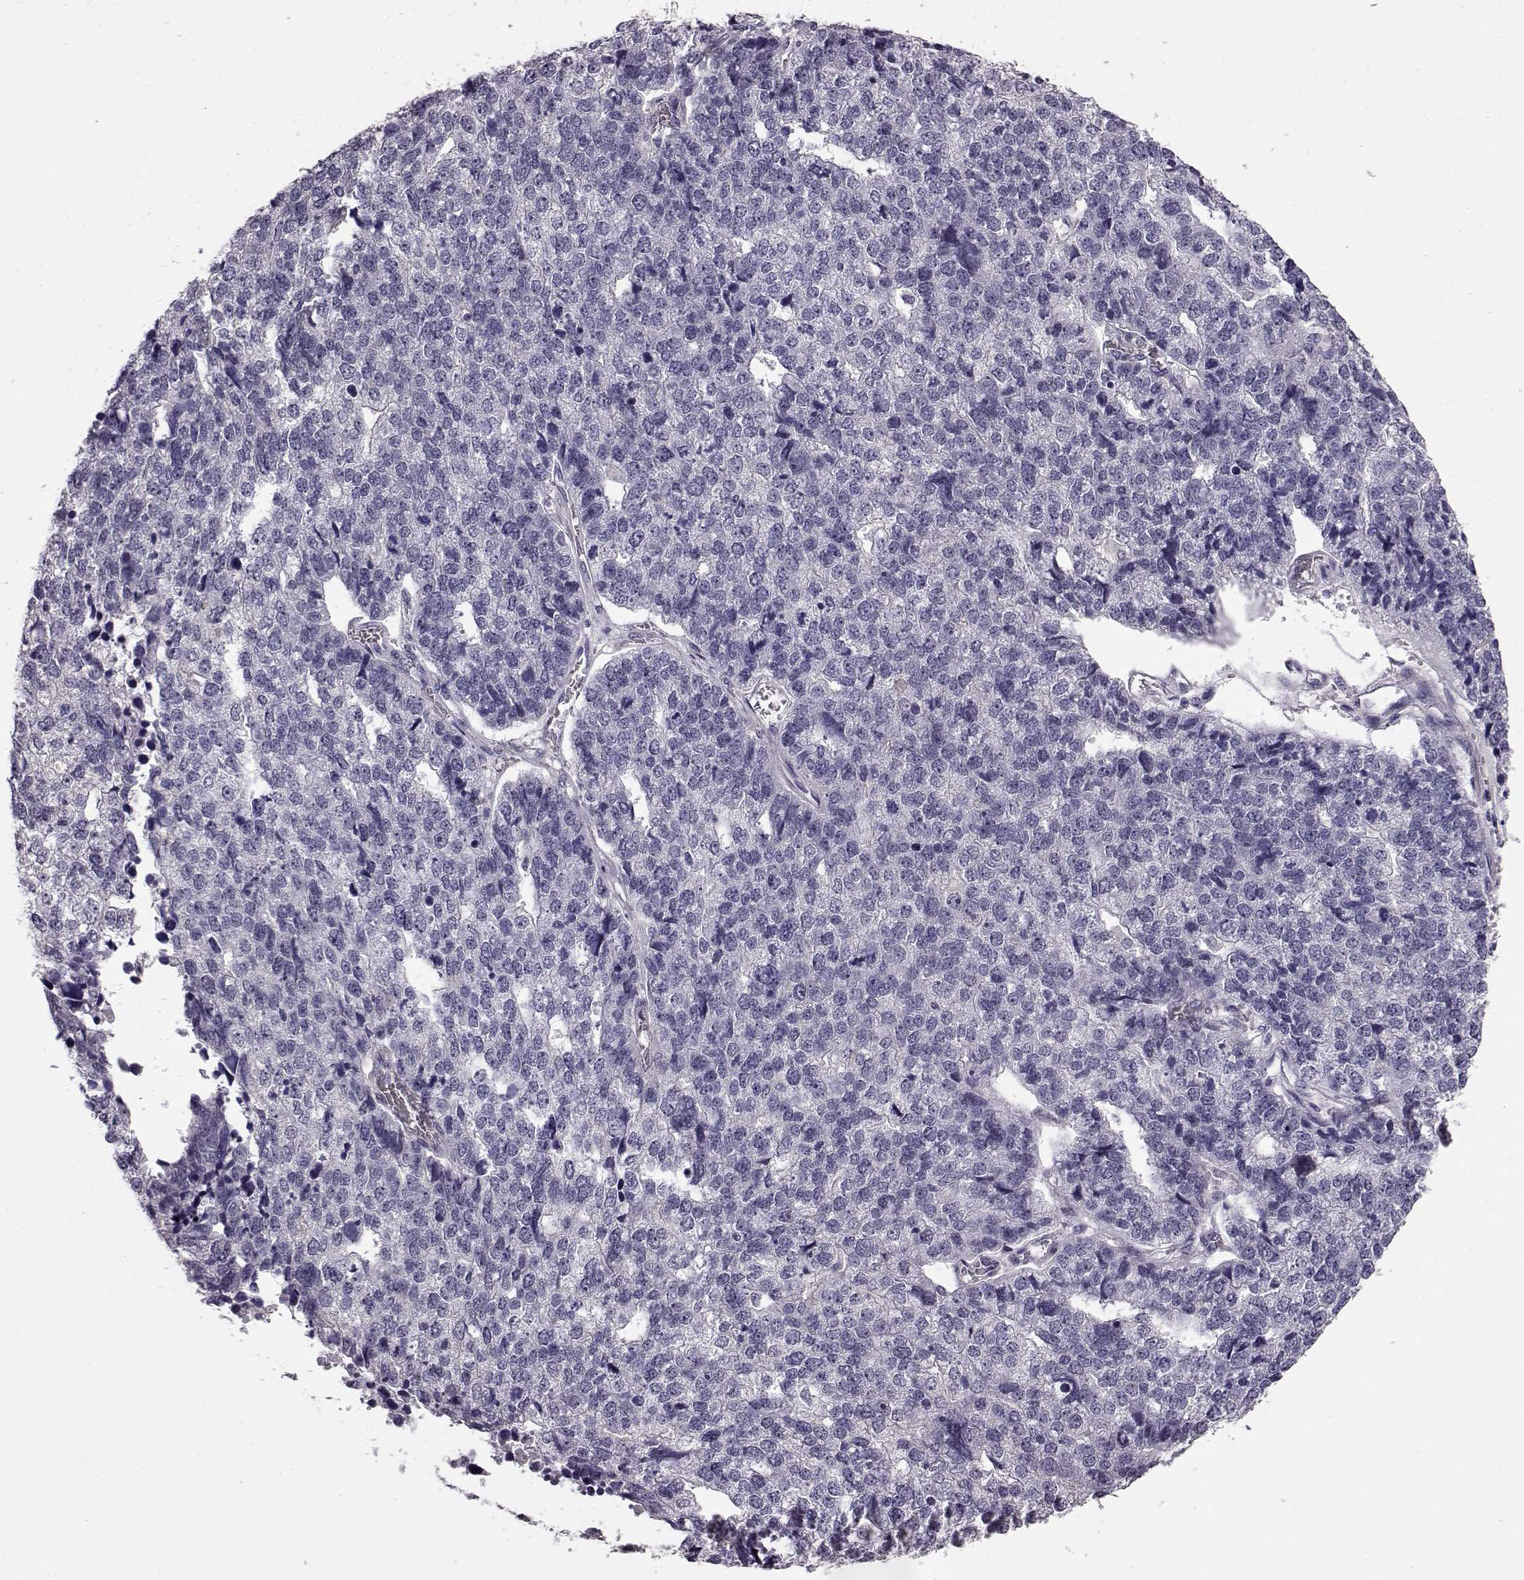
{"staining": {"intensity": "negative", "quantity": "none", "location": "none"}, "tissue": "stomach cancer", "cell_type": "Tumor cells", "image_type": "cancer", "snomed": [{"axis": "morphology", "description": "Adenocarcinoma, NOS"}, {"axis": "topography", "description": "Stomach"}], "caption": "There is no significant staining in tumor cells of stomach cancer.", "gene": "SLCO3A1", "patient": {"sex": "male", "age": 69}}